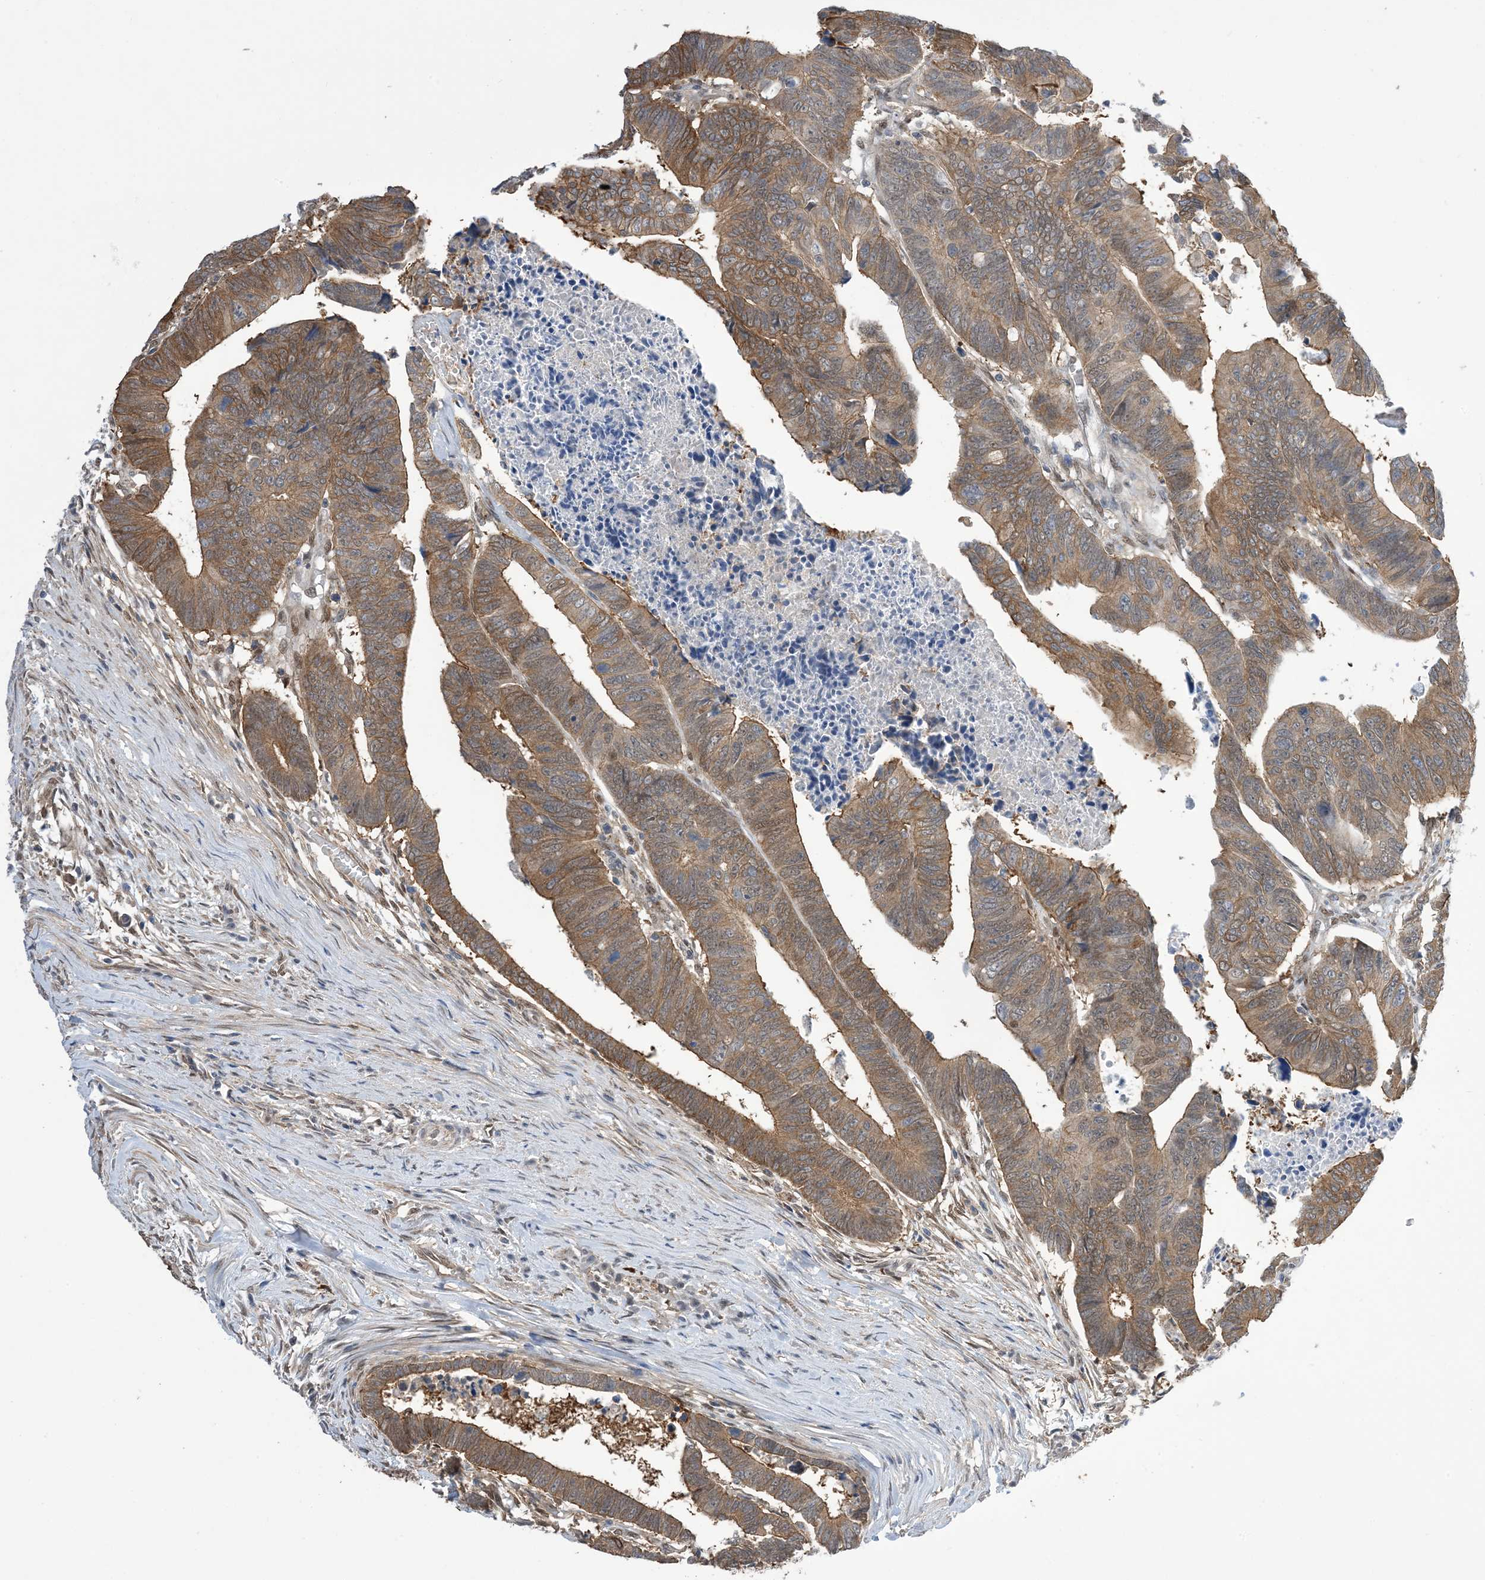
{"staining": {"intensity": "moderate", "quantity": ">75%", "location": "cytoplasmic/membranous"}, "tissue": "colorectal cancer", "cell_type": "Tumor cells", "image_type": "cancer", "snomed": [{"axis": "morphology", "description": "Adenocarcinoma, NOS"}, {"axis": "topography", "description": "Rectum"}], "caption": "Immunohistochemistry (IHC) micrograph of neoplastic tissue: adenocarcinoma (colorectal) stained using immunohistochemistry reveals medium levels of moderate protein expression localized specifically in the cytoplasmic/membranous of tumor cells, appearing as a cytoplasmic/membranous brown color.", "gene": "ZNF8", "patient": {"sex": "female", "age": 65}}